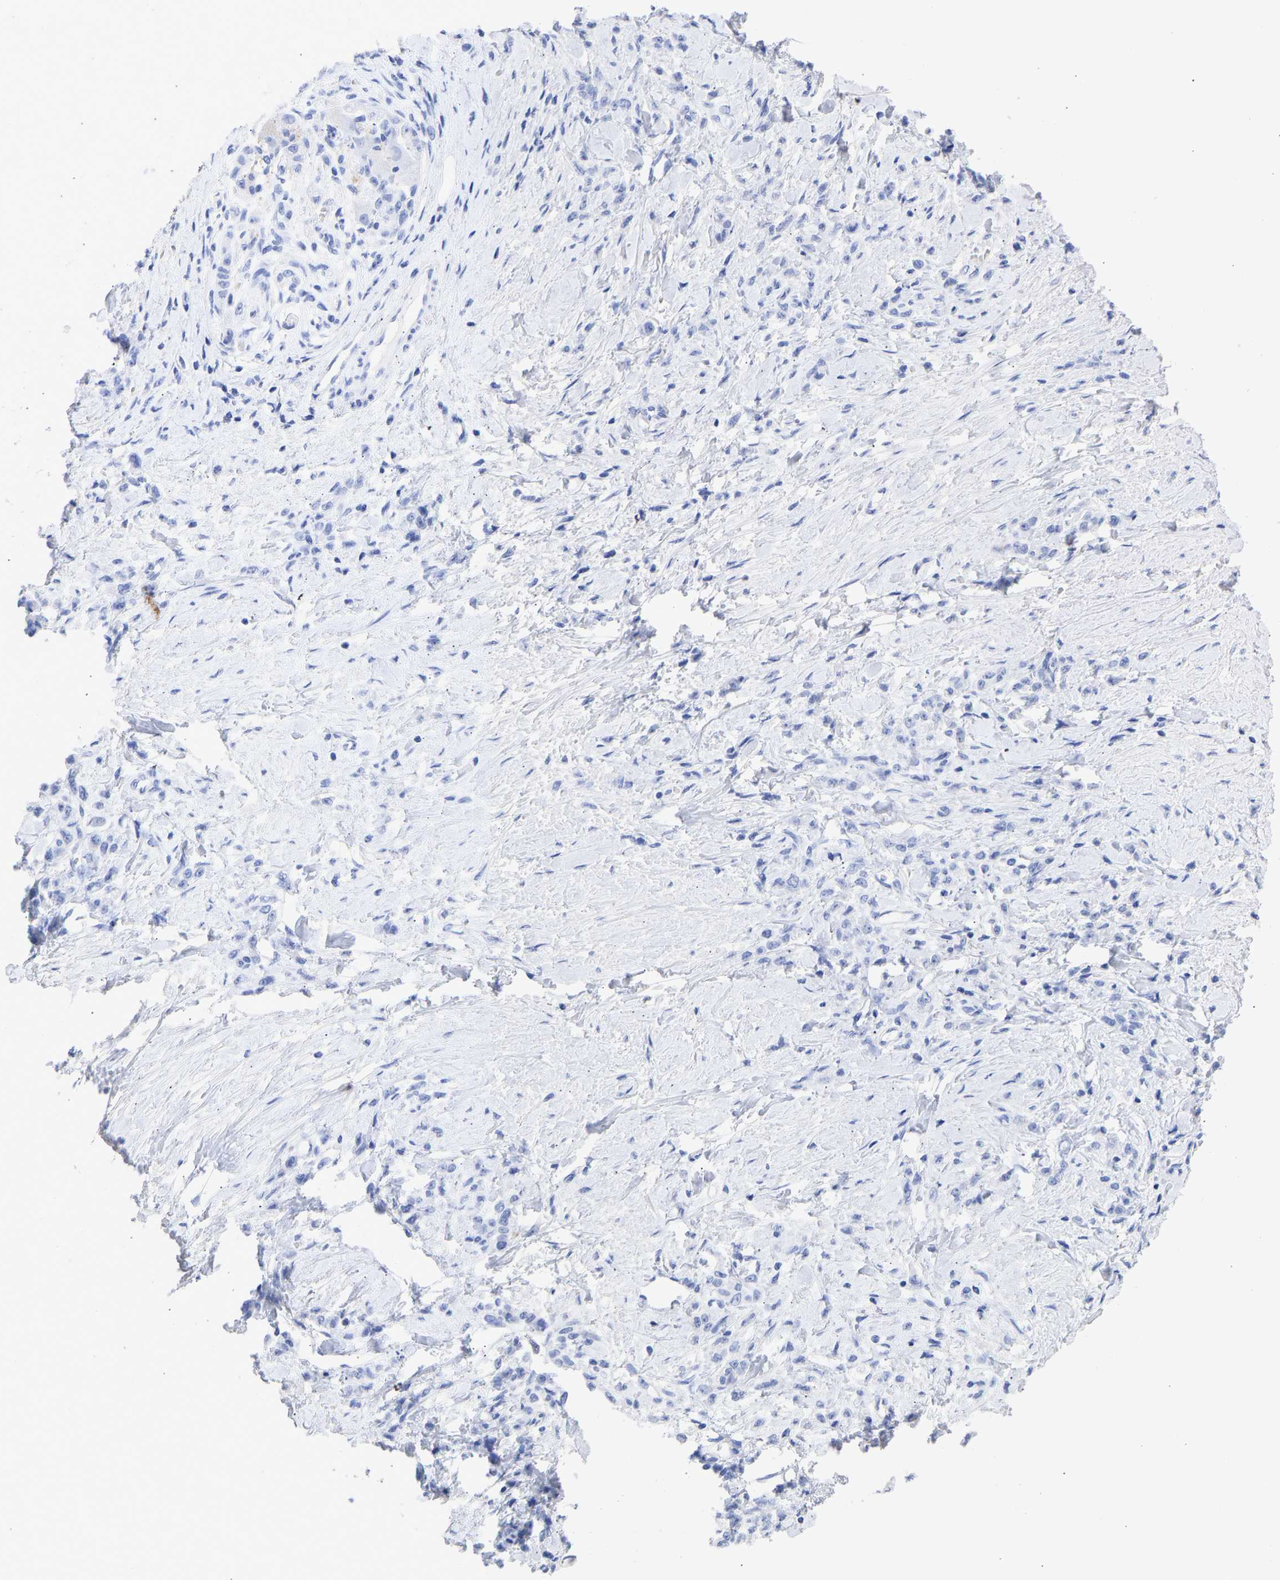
{"staining": {"intensity": "negative", "quantity": "none", "location": "none"}, "tissue": "stomach cancer", "cell_type": "Tumor cells", "image_type": "cancer", "snomed": [{"axis": "morphology", "description": "Normal tissue, NOS"}, {"axis": "morphology", "description": "Adenocarcinoma, NOS"}, {"axis": "topography", "description": "Stomach"}], "caption": "DAB immunohistochemical staining of human stomach adenocarcinoma reveals no significant expression in tumor cells.", "gene": "KRT1", "patient": {"sex": "male", "age": 82}}